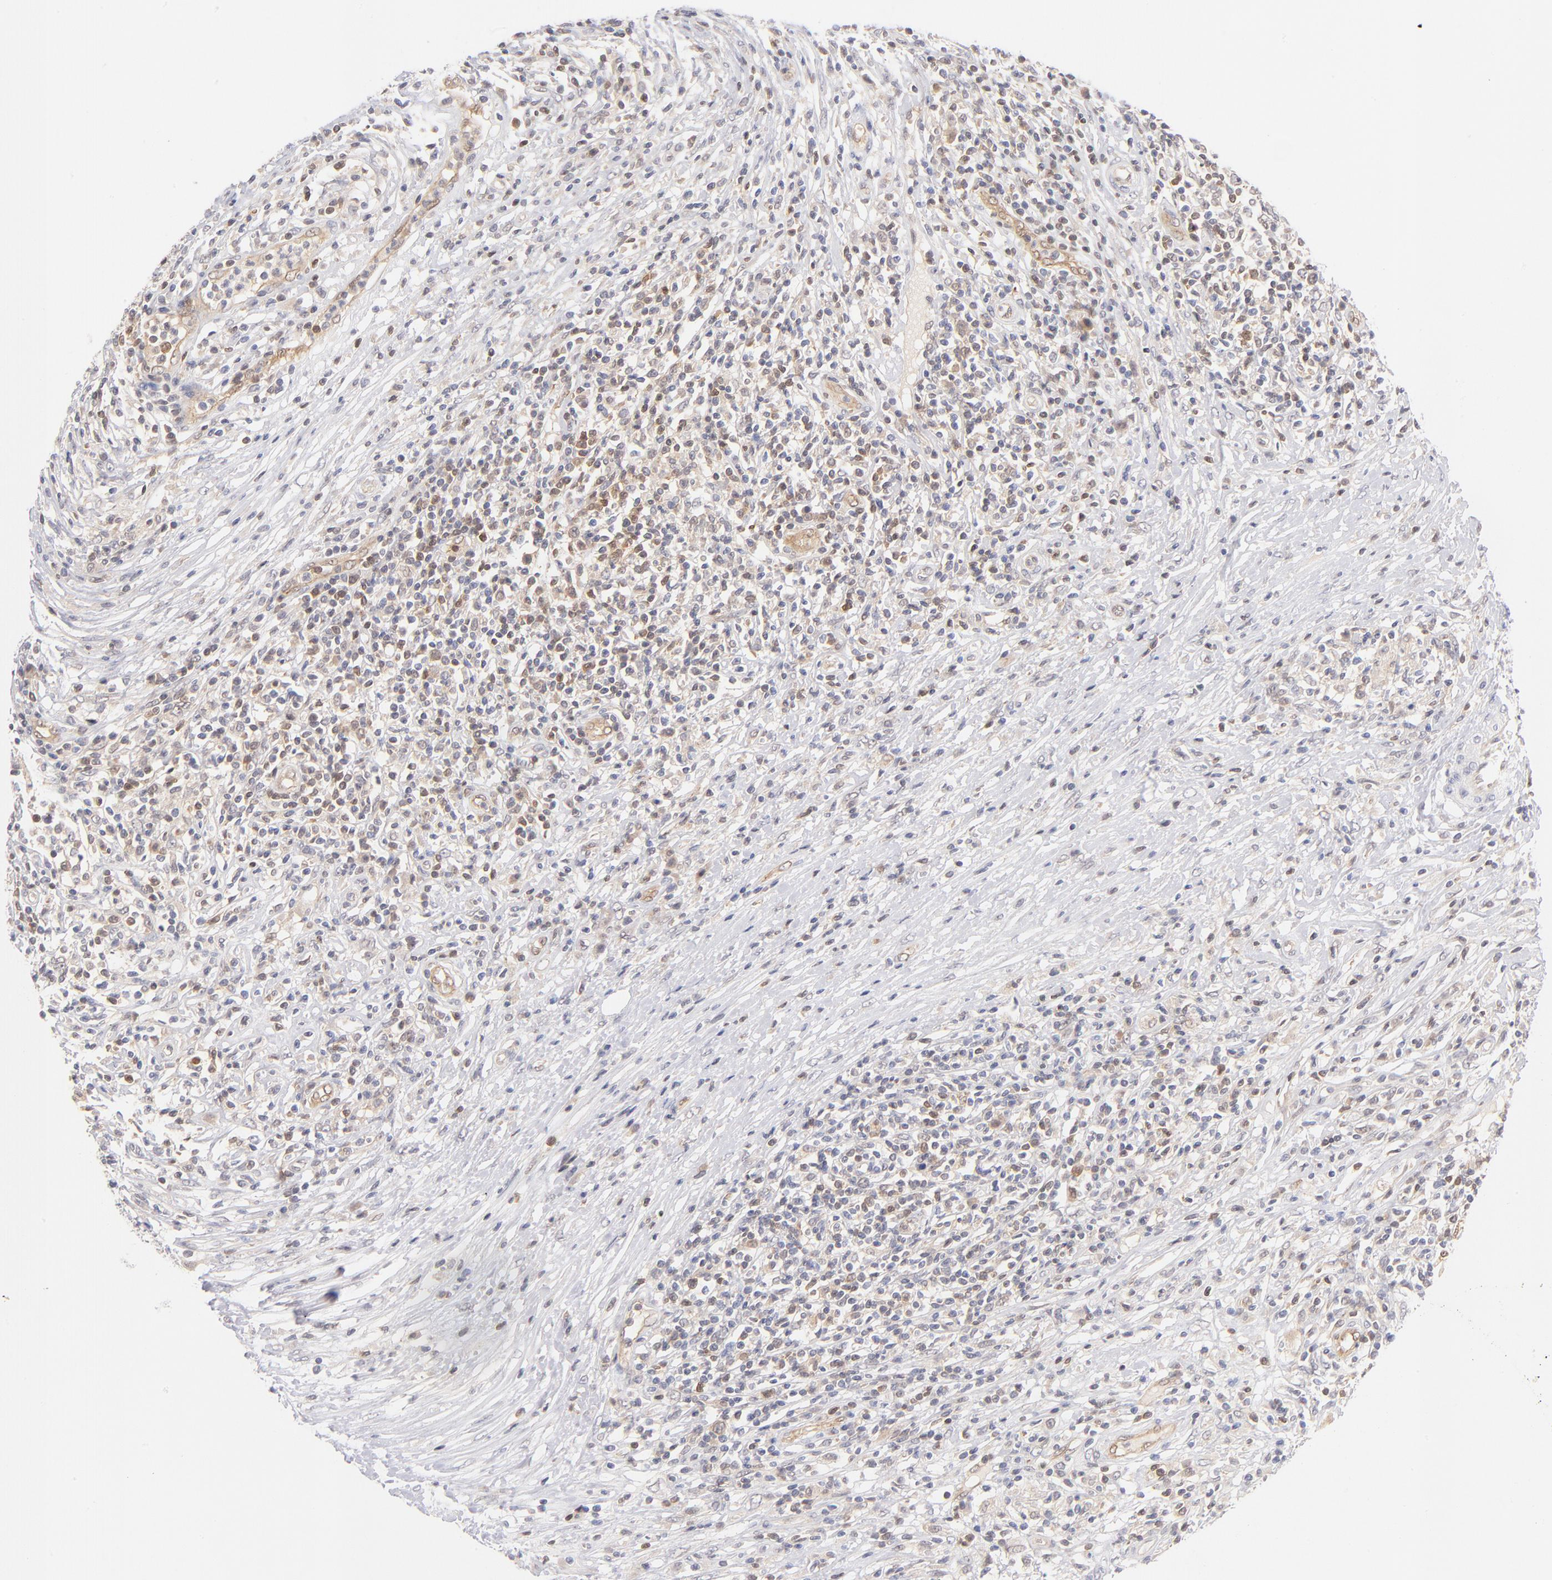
{"staining": {"intensity": "weak", "quantity": "25%-75%", "location": "cytoplasmic/membranous,nuclear"}, "tissue": "lymphoma", "cell_type": "Tumor cells", "image_type": "cancer", "snomed": [{"axis": "morphology", "description": "Malignant lymphoma, non-Hodgkin's type, High grade"}, {"axis": "topography", "description": "Lymph node"}], "caption": "A brown stain highlights weak cytoplasmic/membranous and nuclear expression of a protein in high-grade malignant lymphoma, non-Hodgkin's type tumor cells. Nuclei are stained in blue.", "gene": "CASP6", "patient": {"sex": "female", "age": 84}}